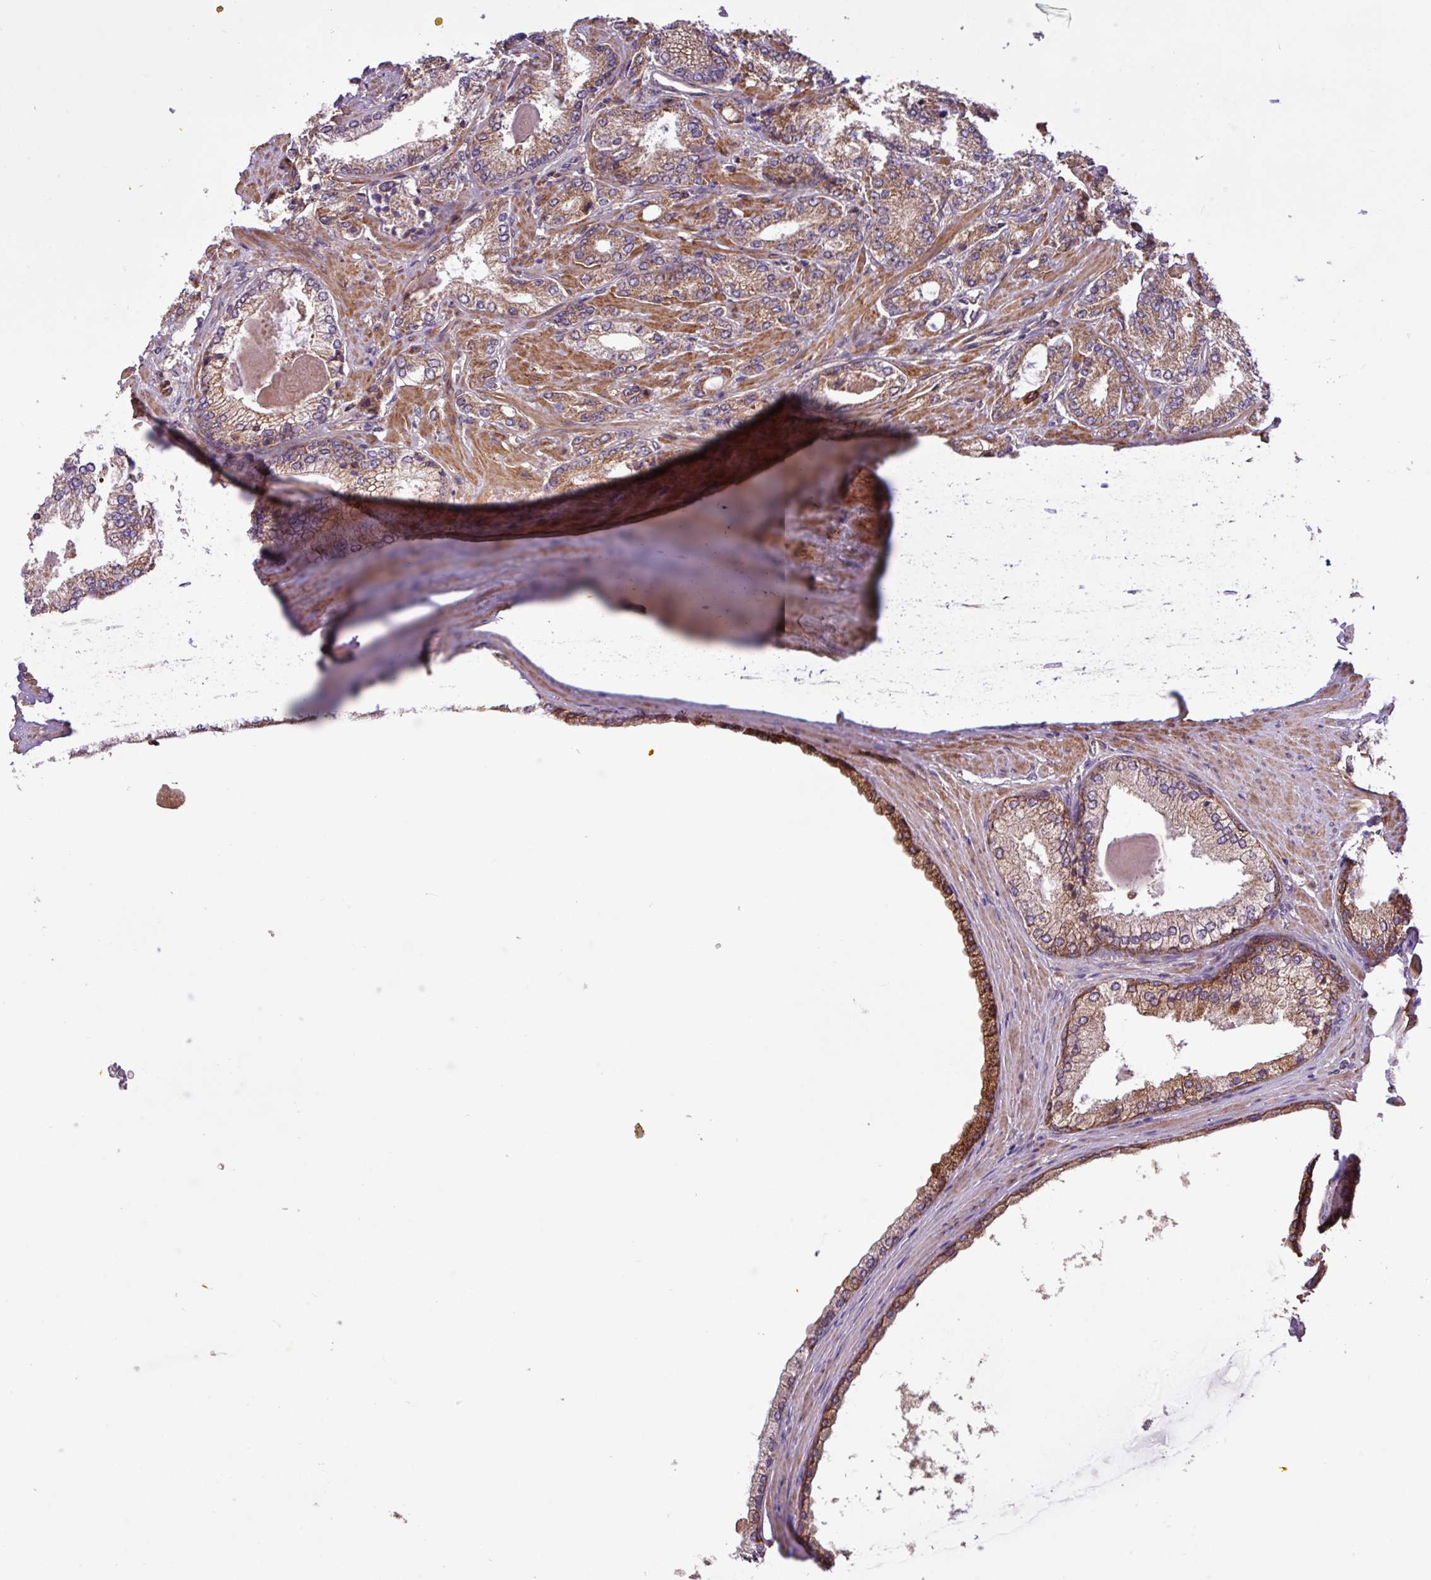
{"staining": {"intensity": "moderate", "quantity": ">75%", "location": "cytoplasmic/membranous"}, "tissue": "prostate cancer", "cell_type": "Tumor cells", "image_type": "cancer", "snomed": [{"axis": "morphology", "description": "Adenocarcinoma, High grade"}, {"axis": "topography", "description": "Prostate"}], "caption": "Tumor cells display medium levels of moderate cytoplasmic/membranous staining in about >75% of cells in high-grade adenocarcinoma (prostate).", "gene": "TIMM10B", "patient": {"sex": "male", "age": 66}}